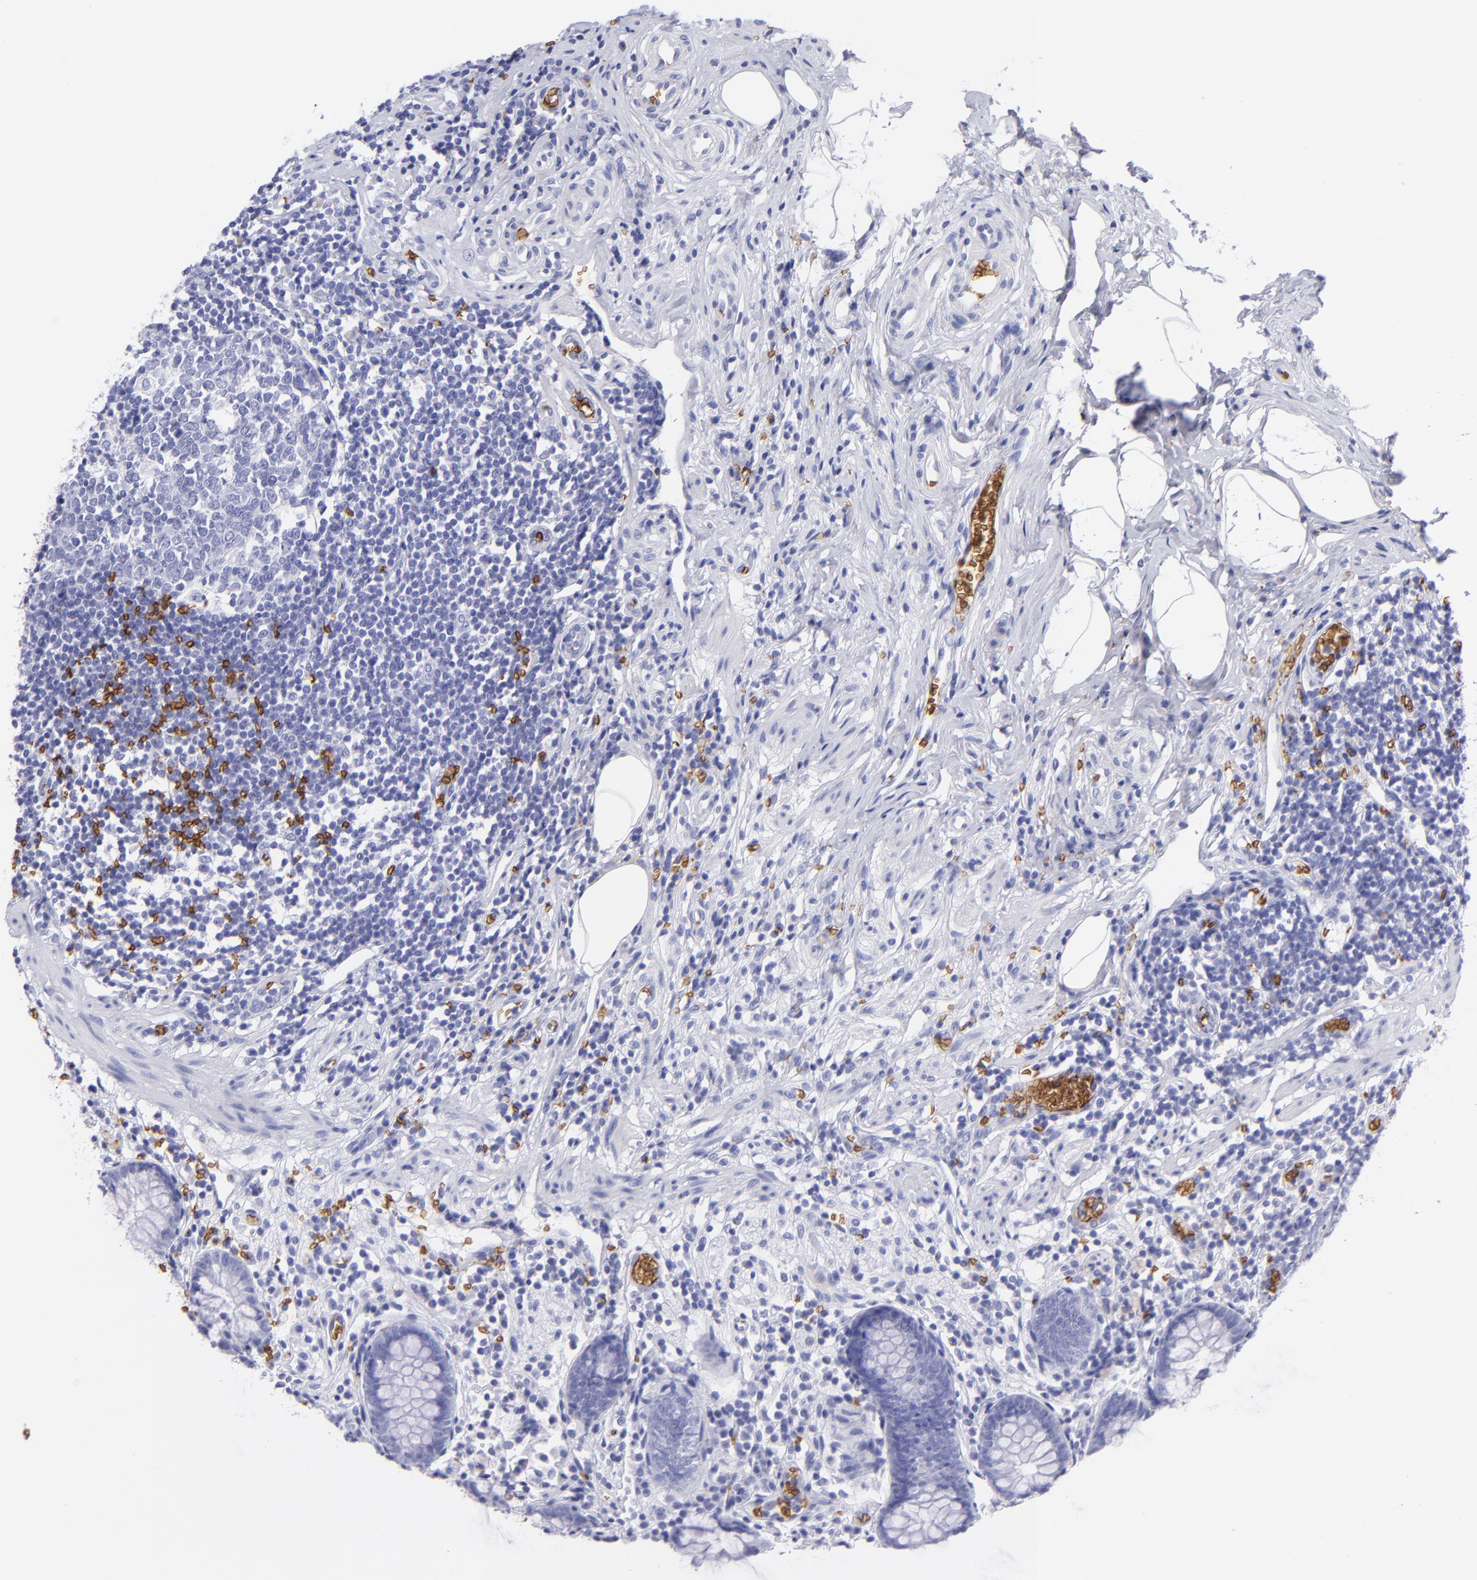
{"staining": {"intensity": "negative", "quantity": "none", "location": "none"}, "tissue": "appendix", "cell_type": "Glandular cells", "image_type": "normal", "snomed": [{"axis": "morphology", "description": "Normal tissue, NOS"}, {"axis": "topography", "description": "Appendix"}], "caption": "A high-resolution micrograph shows immunohistochemistry staining of unremarkable appendix, which displays no significant expression in glandular cells.", "gene": "GYPA", "patient": {"sex": "male", "age": 38}}